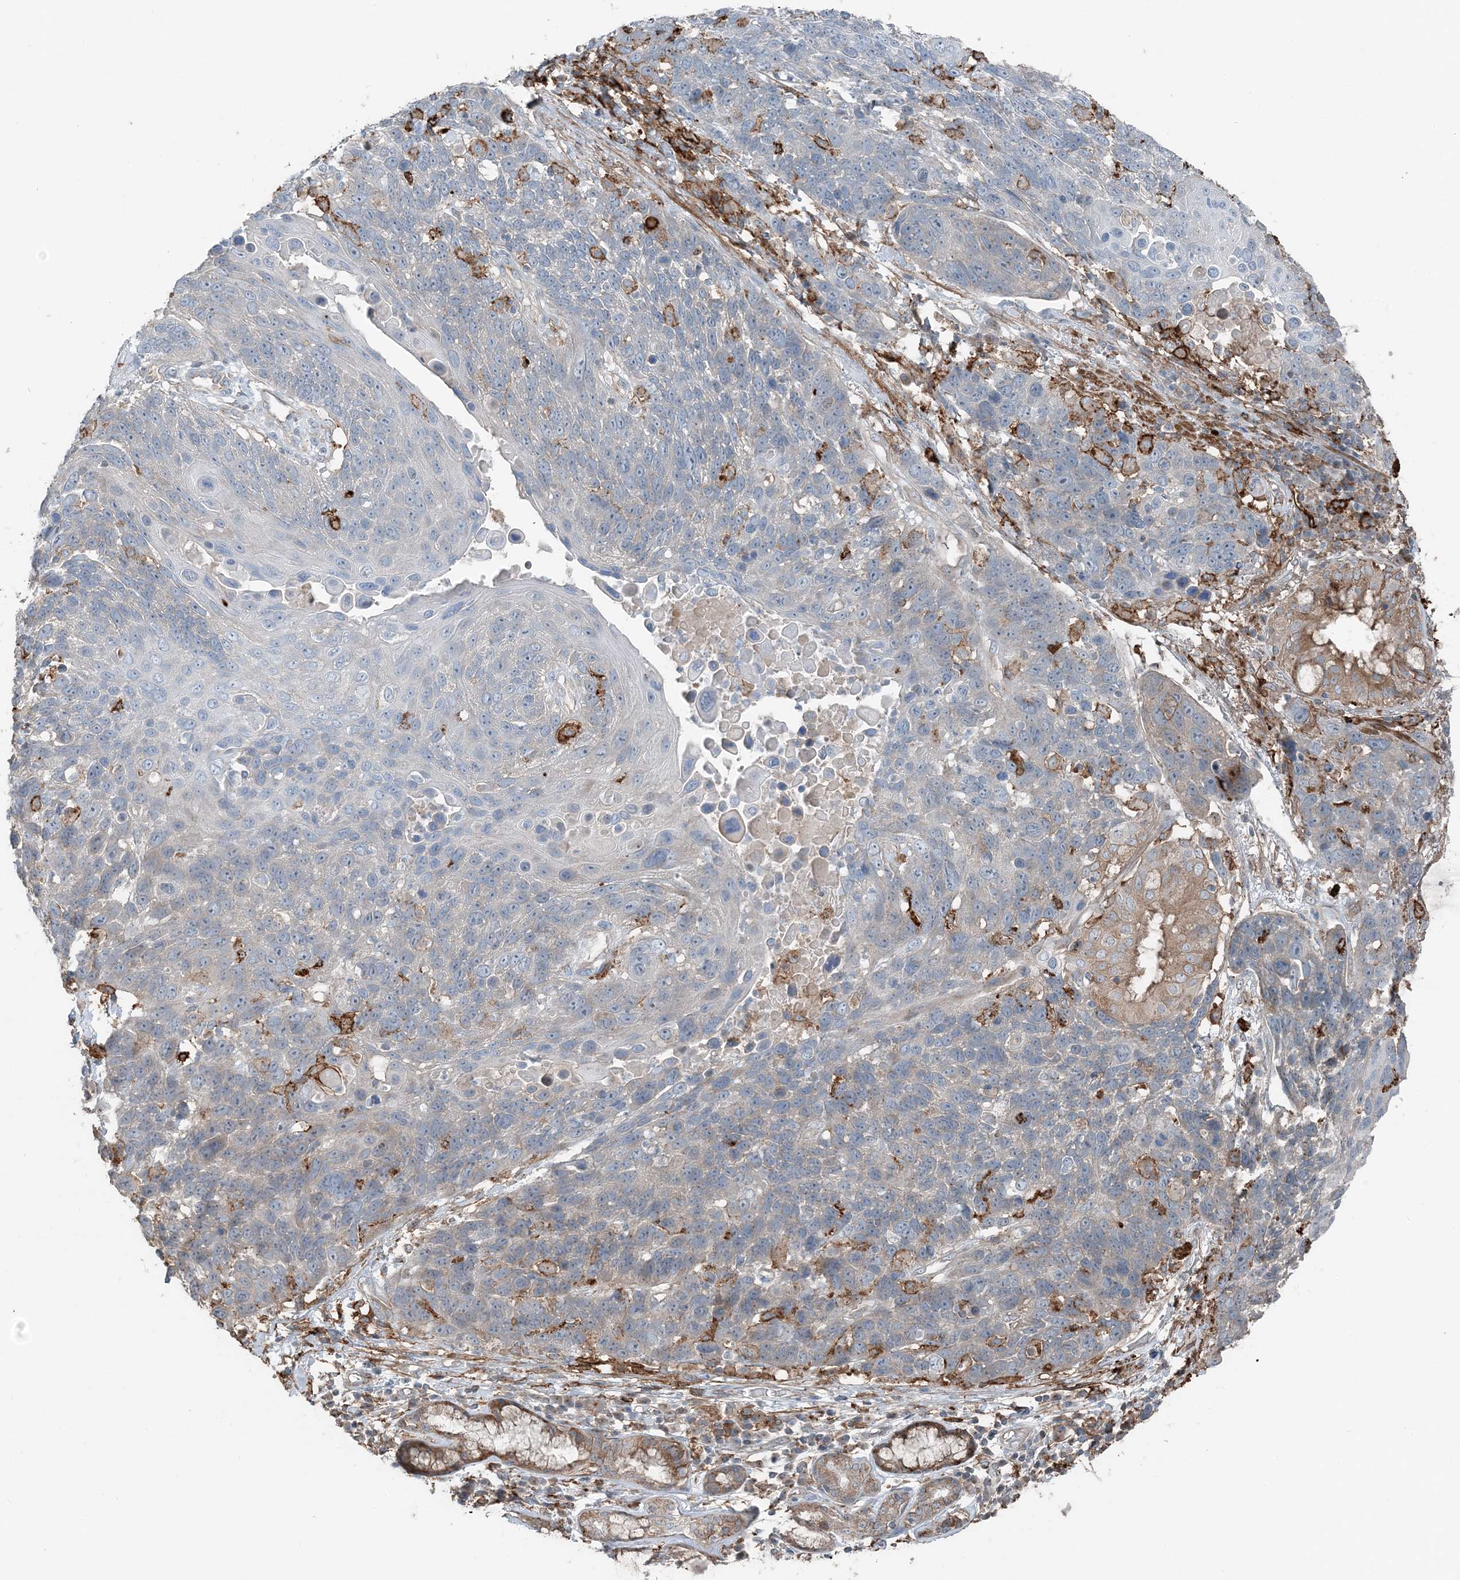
{"staining": {"intensity": "negative", "quantity": "none", "location": "none"}, "tissue": "lung cancer", "cell_type": "Tumor cells", "image_type": "cancer", "snomed": [{"axis": "morphology", "description": "Squamous cell carcinoma, NOS"}, {"axis": "topography", "description": "Lung"}], "caption": "An IHC micrograph of squamous cell carcinoma (lung) is shown. There is no staining in tumor cells of squamous cell carcinoma (lung).", "gene": "KY", "patient": {"sex": "male", "age": 66}}